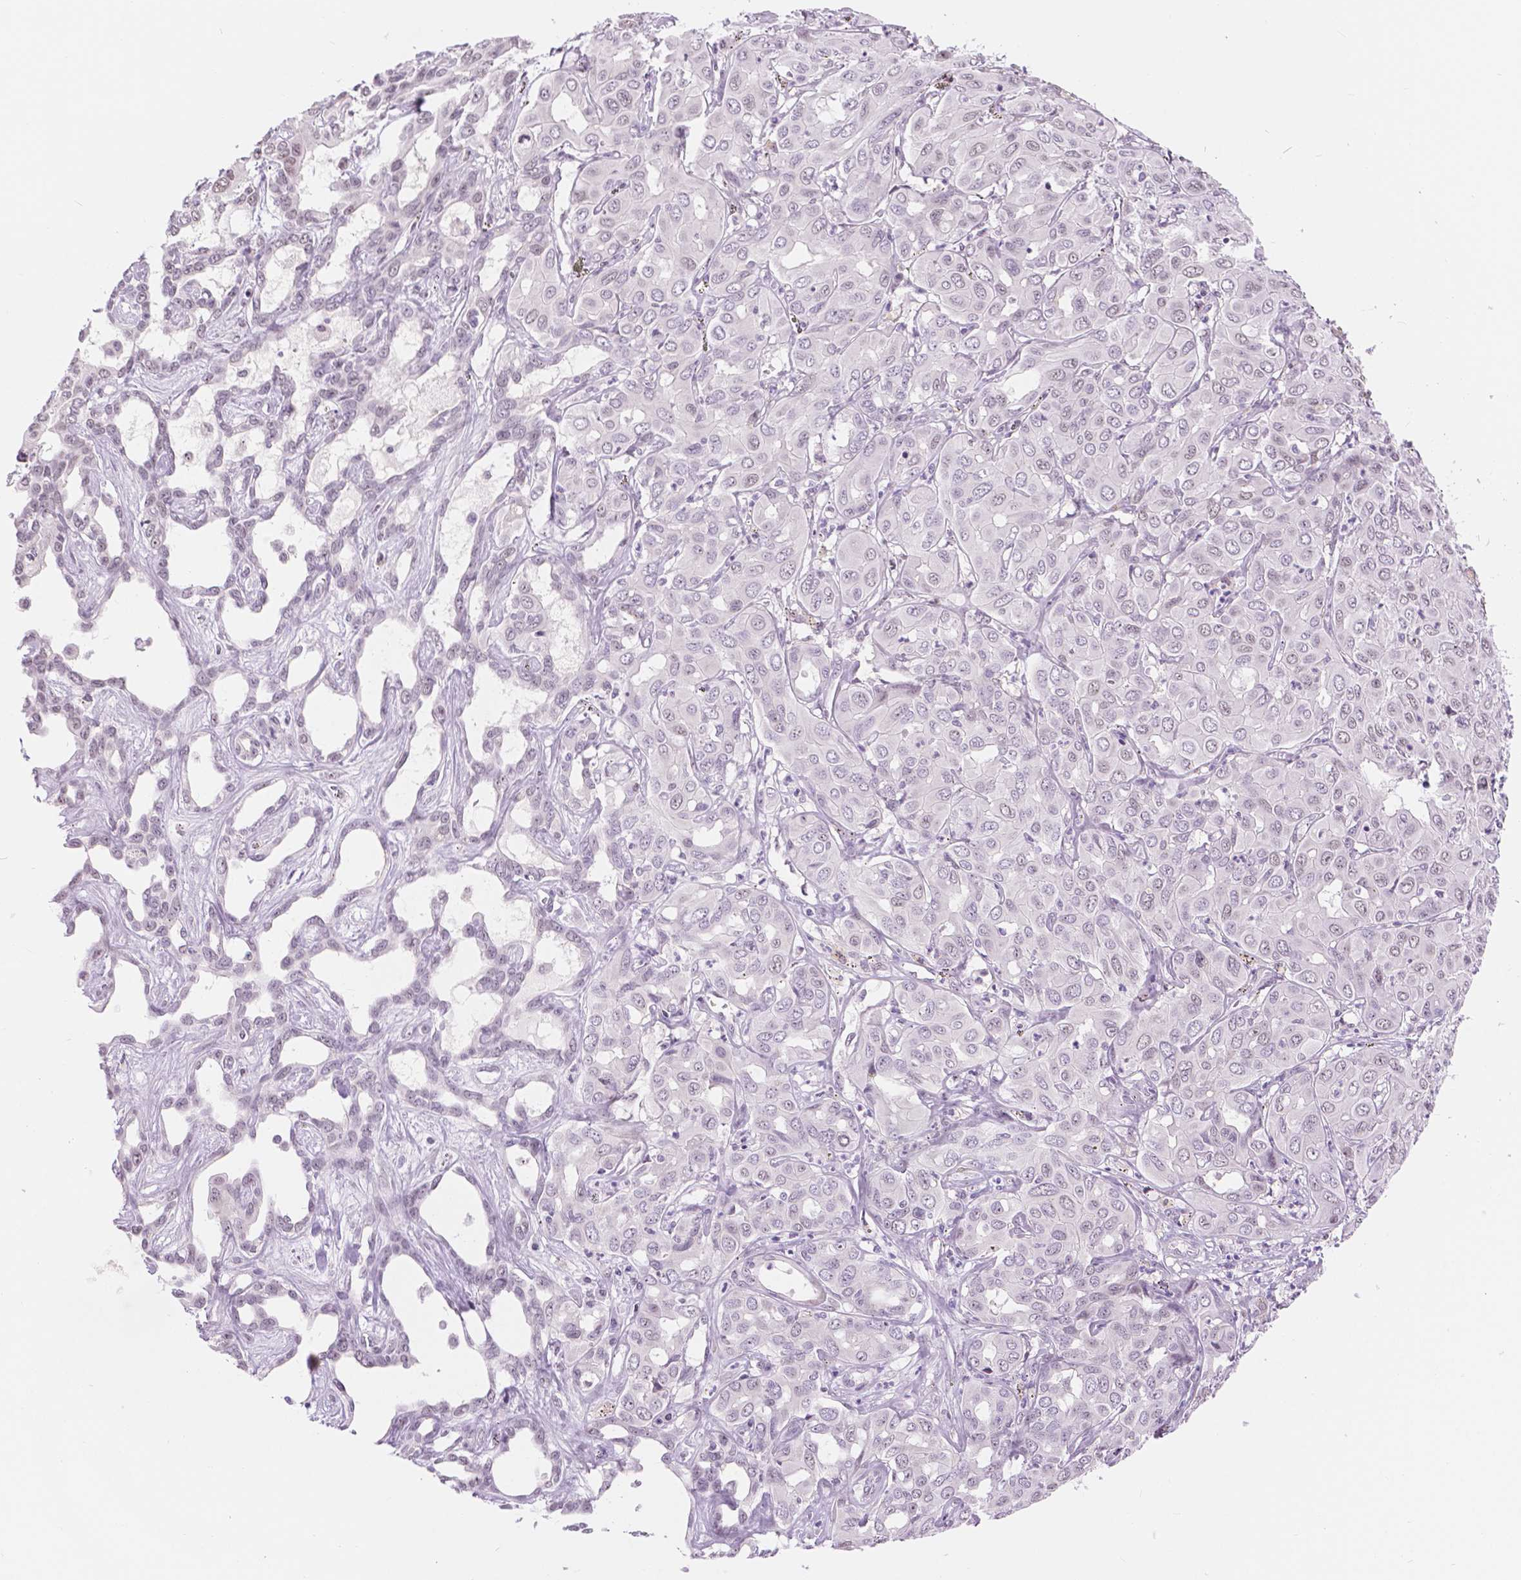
{"staining": {"intensity": "negative", "quantity": "none", "location": "none"}, "tissue": "liver cancer", "cell_type": "Tumor cells", "image_type": "cancer", "snomed": [{"axis": "morphology", "description": "Cholangiocarcinoma"}, {"axis": "topography", "description": "Liver"}], "caption": "A high-resolution micrograph shows IHC staining of liver cholangiocarcinoma, which exhibits no significant expression in tumor cells.", "gene": "NHP2", "patient": {"sex": "female", "age": 60}}